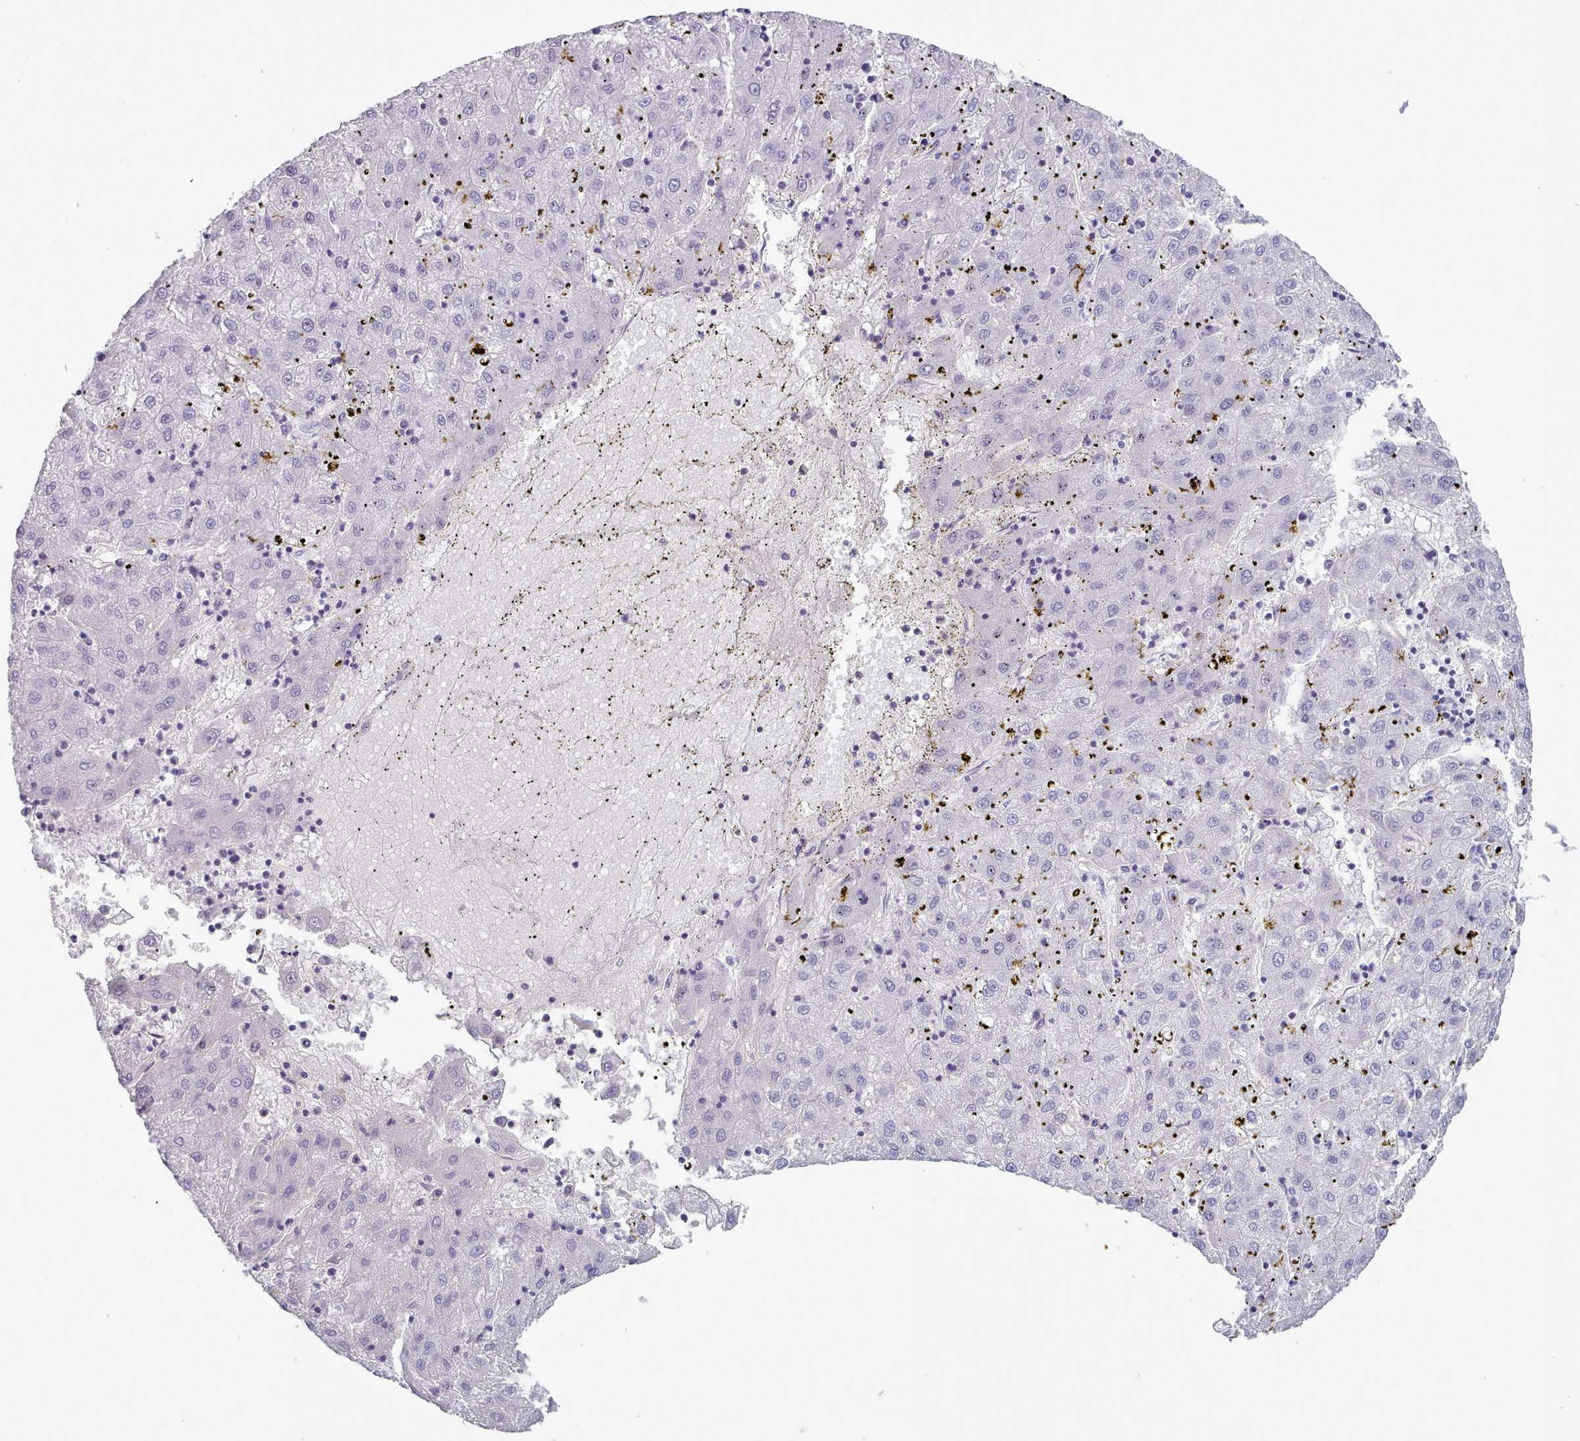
{"staining": {"intensity": "negative", "quantity": "none", "location": "none"}, "tissue": "liver cancer", "cell_type": "Tumor cells", "image_type": "cancer", "snomed": [{"axis": "morphology", "description": "Carcinoma, Hepatocellular, NOS"}, {"axis": "topography", "description": "Liver"}], "caption": "High magnification brightfield microscopy of liver hepatocellular carcinoma stained with DAB (brown) and counterstained with hematoxylin (blue): tumor cells show no significant expression.", "gene": "NKX1-2", "patient": {"sex": "male", "age": 72}}